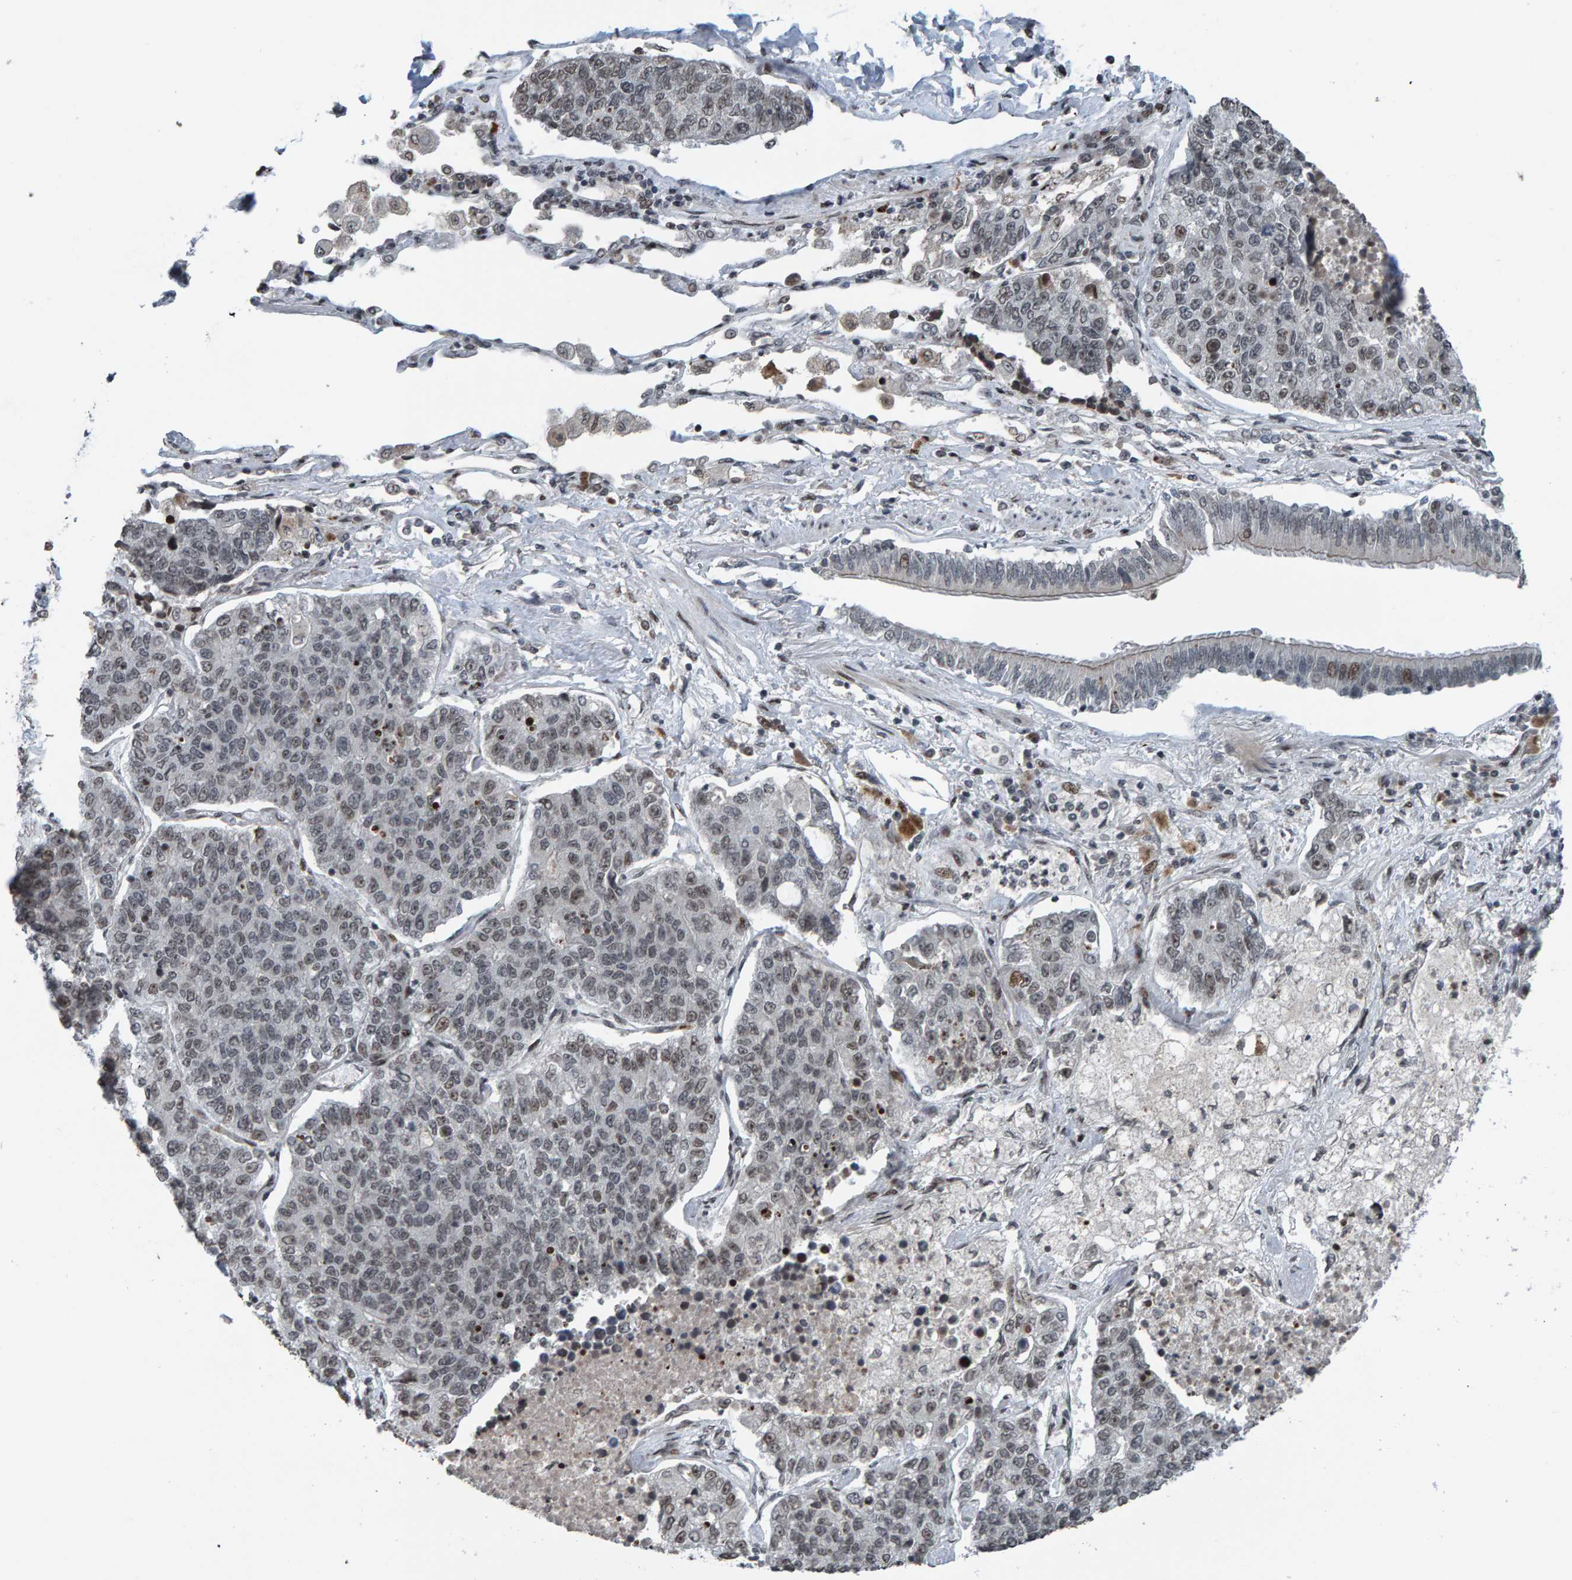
{"staining": {"intensity": "weak", "quantity": "25%-75%", "location": "nuclear"}, "tissue": "lung cancer", "cell_type": "Tumor cells", "image_type": "cancer", "snomed": [{"axis": "morphology", "description": "Adenocarcinoma, NOS"}, {"axis": "topography", "description": "Lung"}], "caption": "Lung cancer (adenocarcinoma) stained with DAB (3,3'-diaminobenzidine) IHC displays low levels of weak nuclear positivity in about 25%-75% of tumor cells. The staining is performed using DAB (3,3'-diaminobenzidine) brown chromogen to label protein expression. The nuclei are counter-stained blue using hematoxylin.", "gene": "ZNF366", "patient": {"sex": "male", "age": 49}}